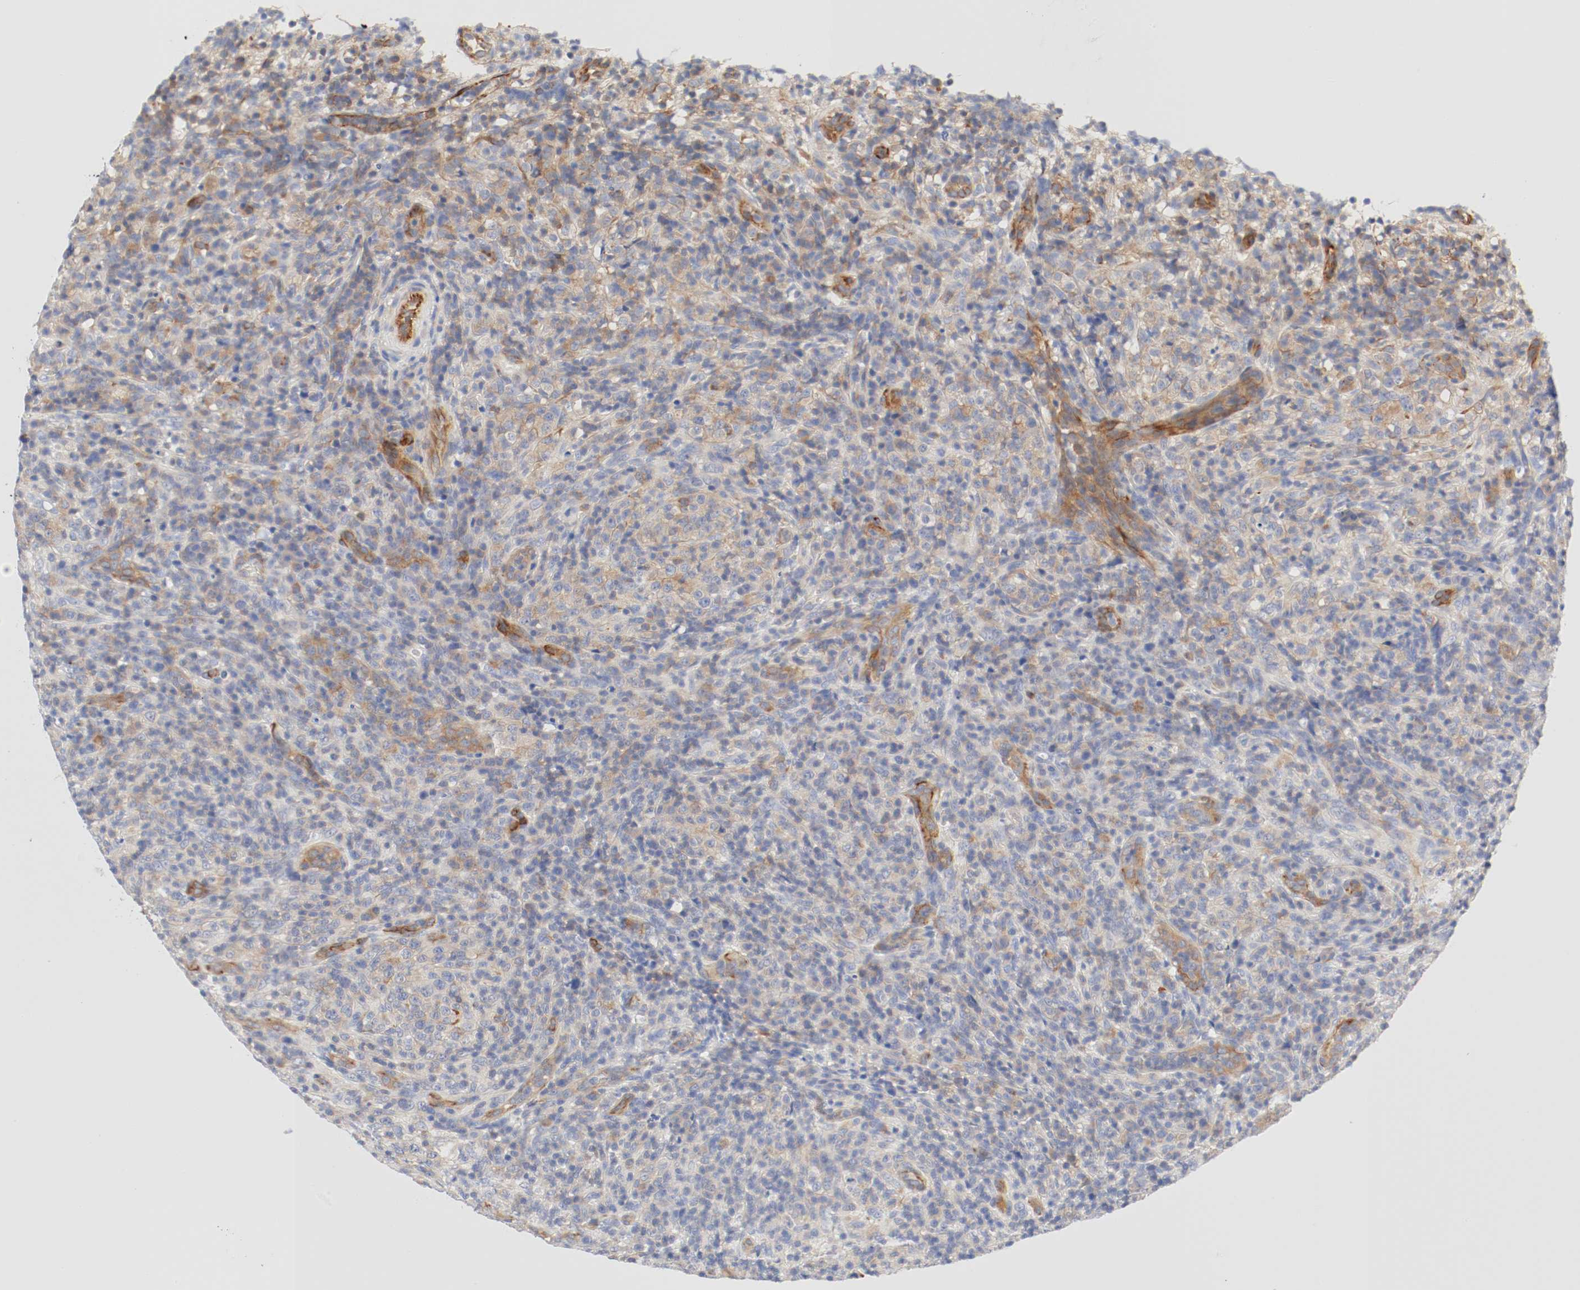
{"staining": {"intensity": "moderate", "quantity": ">75%", "location": "cytoplasmic/membranous"}, "tissue": "lymphoma", "cell_type": "Tumor cells", "image_type": "cancer", "snomed": [{"axis": "morphology", "description": "Malignant lymphoma, non-Hodgkin's type, High grade"}, {"axis": "topography", "description": "Lymph node"}], "caption": "Lymphoma stained with a protein marker reveals moderate staining in tumor cells.", "gene": "GIT1", "patient": {"sex": "female", "age": 76}}